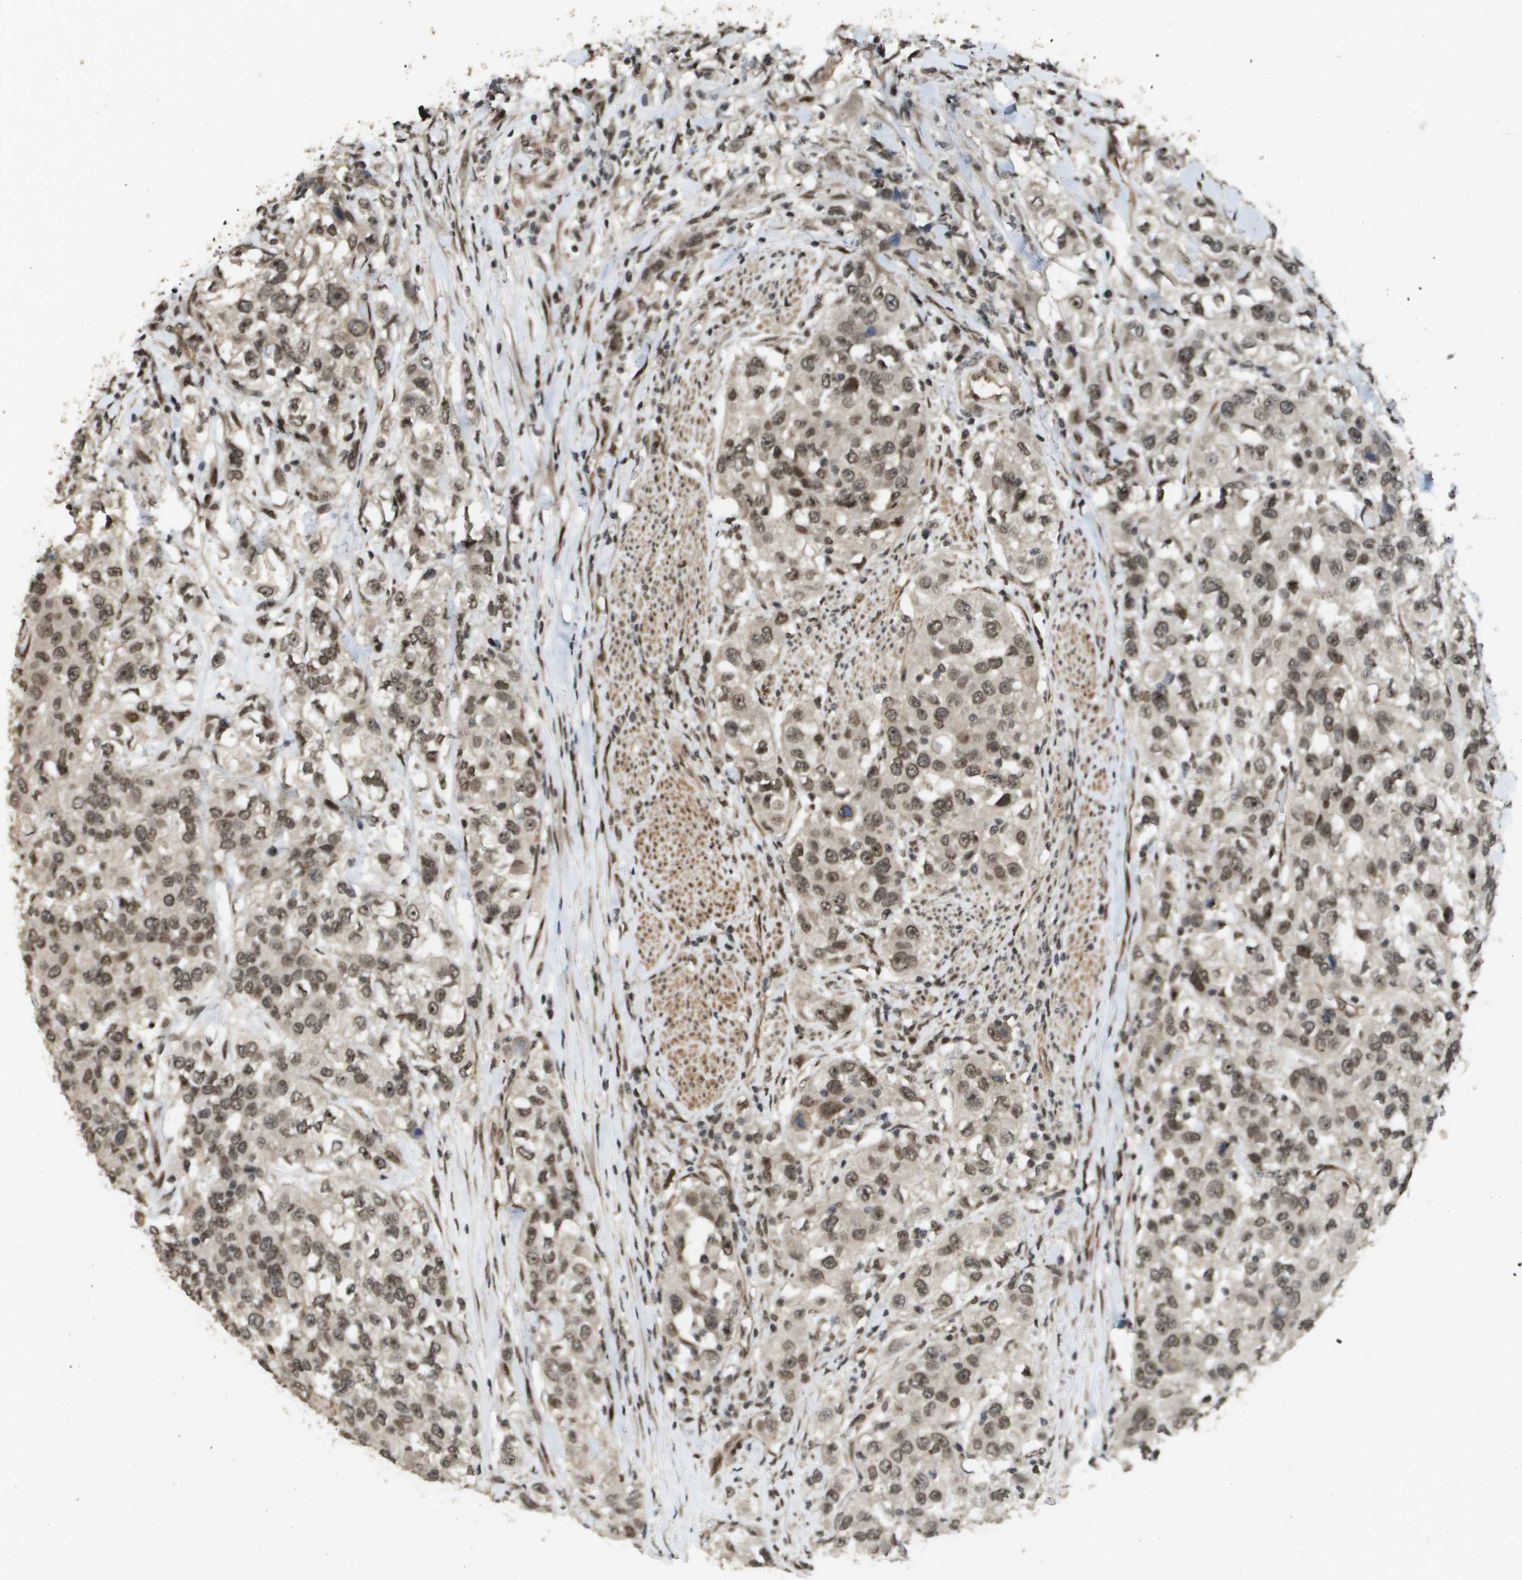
{"staining": {"intensity": "moderate", "quantity": ">75%", "location": "cytoplasmic/membranous,nuclear"}, "tissue": "urothelial cancer", "cell_type": "Tumor cells", "image_type": "cancer", "snomed": [{"axis": "morphology", "description": "Urothelial carcinoma, High grade"}, {"axis": "topography", "description": "Urinary bladder"}], "caption": "Immunohistochemical staining of urothelial cancer demonstrates moderate cytoplasmic/membranous and nuclear protein positivity in about >75% of tumor cells.", "gene": "KAT5", "patient": {"sex": "female", "age": 80}}